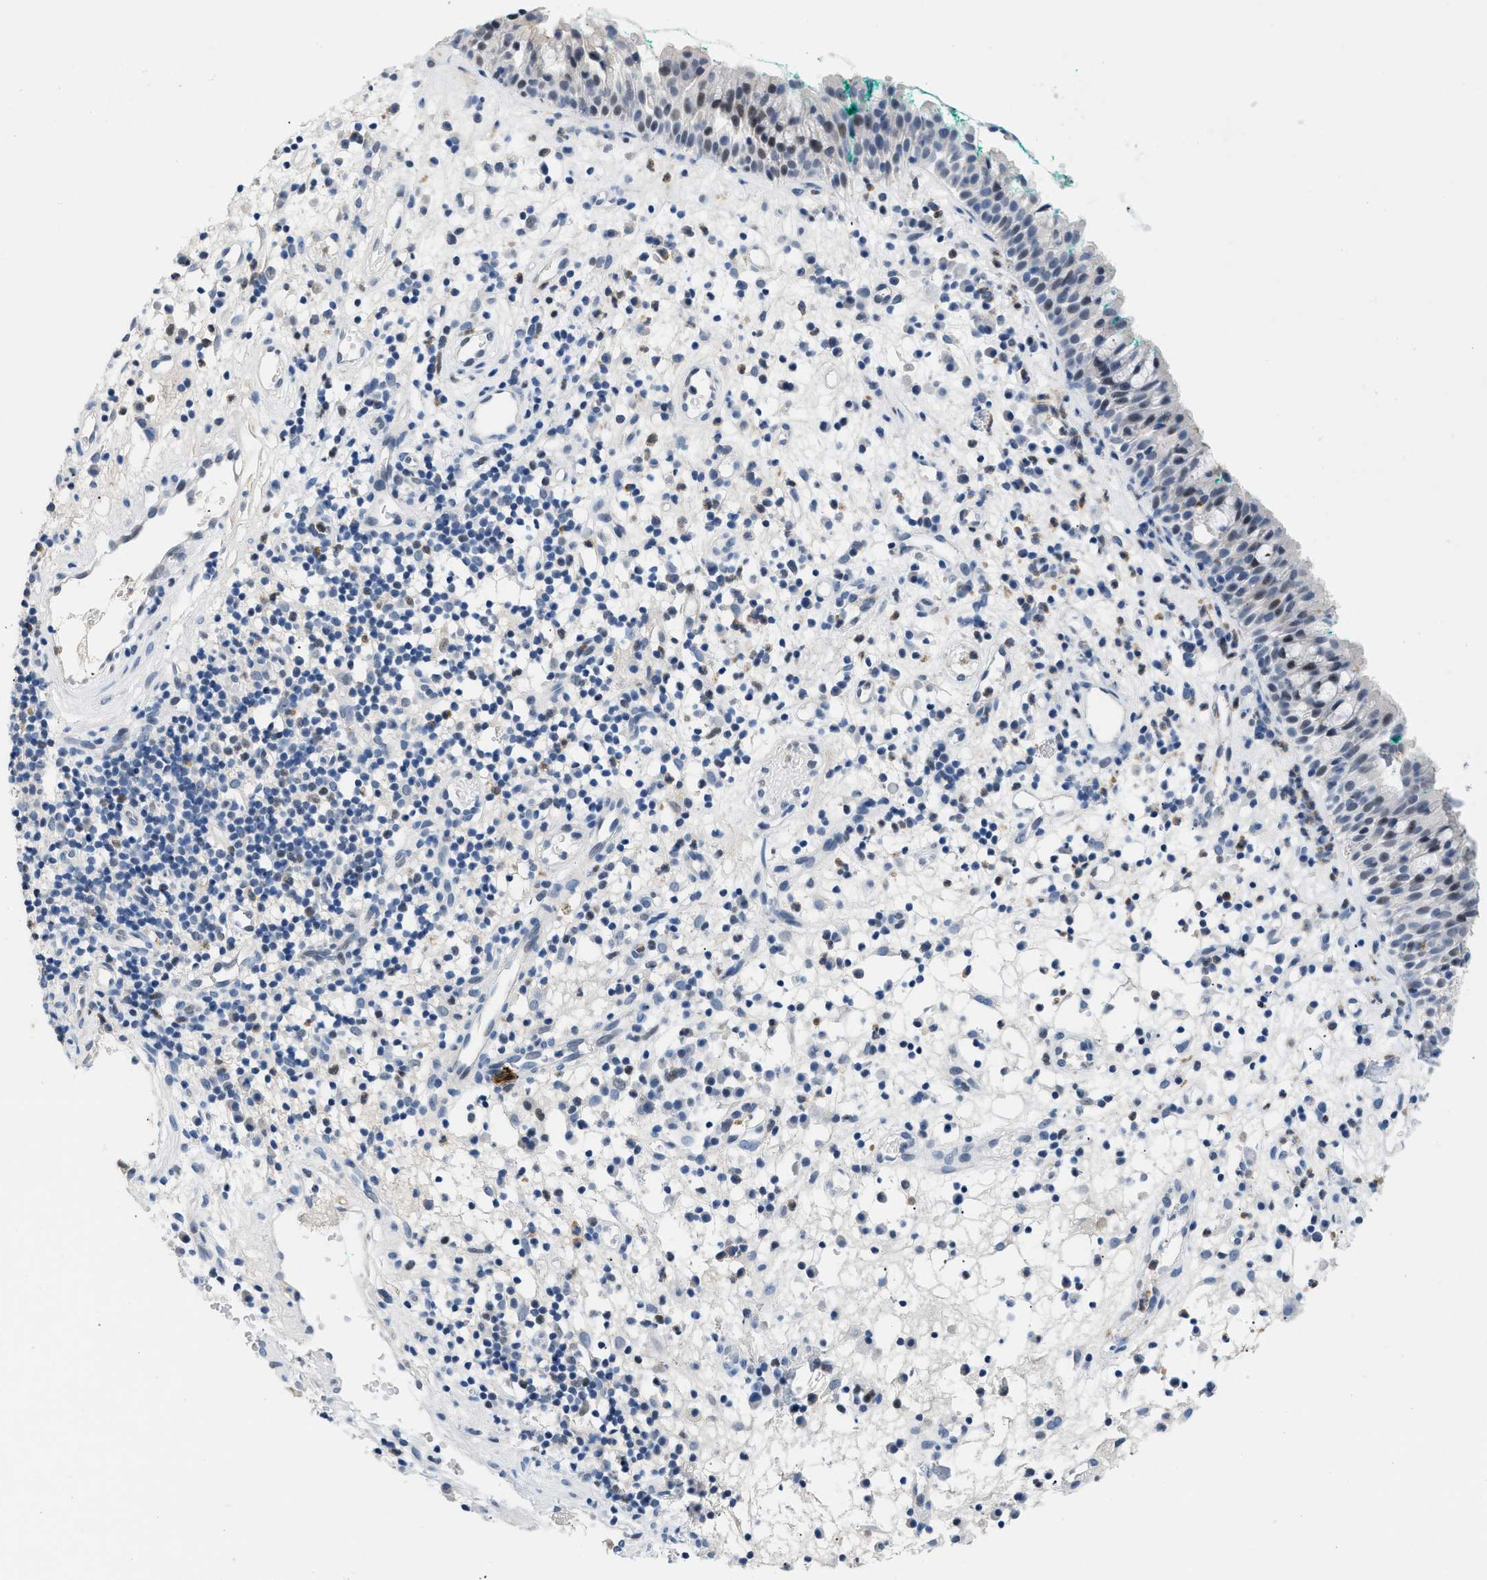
{"staining": {"intensity": "weak", "quantity": "<25%", "location": "nuclear"}, "tissue": "nasopharynx", "cell_type": "Respiratory epithelial cells", "image_type": "normal", "snomed": [{"axis": "morphology", "description": "Normal tissue, NOS"}, {"axis": "morphology", "description": "Basal cell carcinoma"}, {"axis": "topography", "description": "Cartilage tissue"}, {"axis": "topography", "description": "Nasopharynx"}, {"axis": "topography", "description": "Oral tissue"}], "caption": "This is an immunohistochemistry (IHC) image of normal nasopharynx. There is no expression in respiratory epithelial cells.", "gene": "BOLL", "patient": {"sex": "female", "age": 77}}